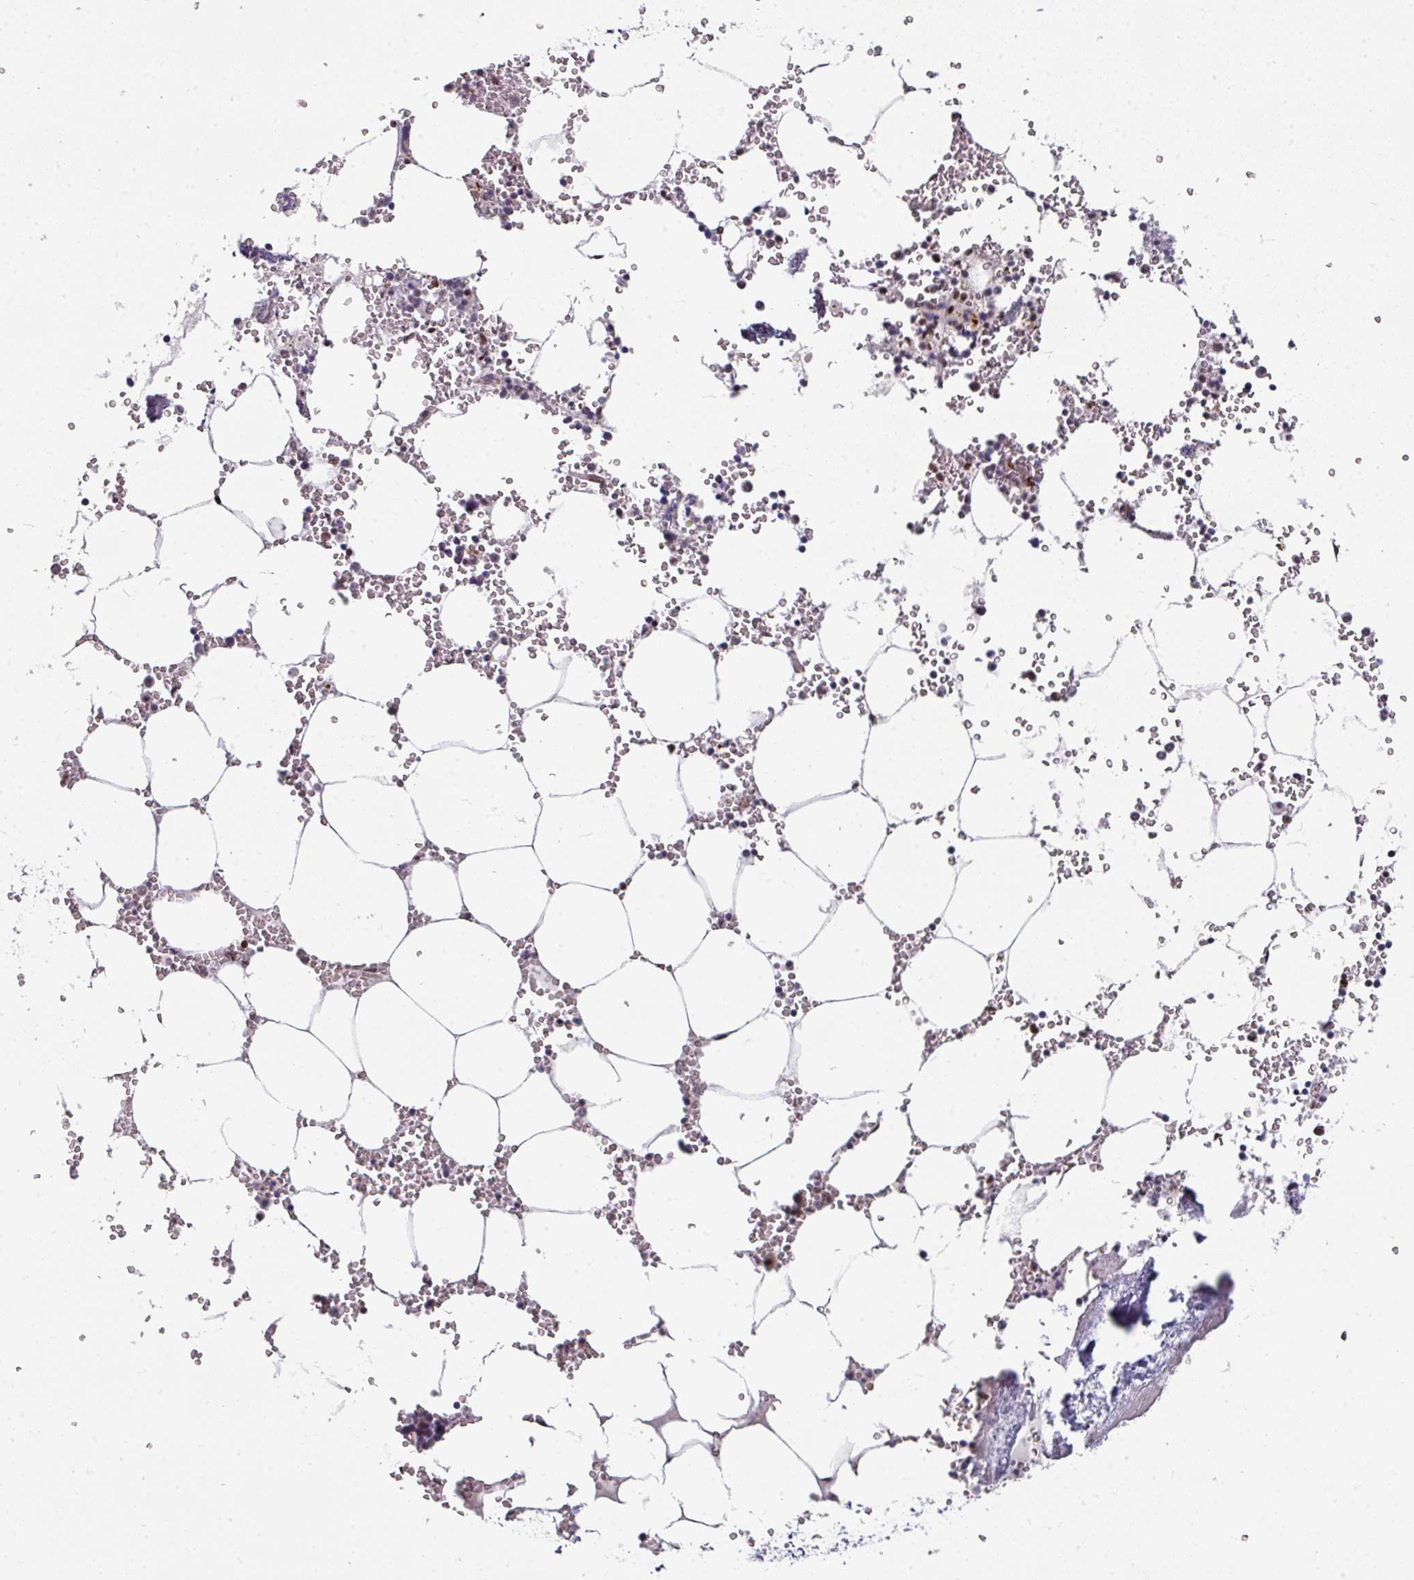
{"staining": {"intensity": "moderate", "quantity": "25%-75%", "location": "nuclear"}, "tissue": "bone marrow", "cell_type": "Hematopoietic cells", "image_type": "normal", "snomed": [{"axis": "morphology", "description": "Normal tissue, NOS"}, {"axis": "topography", "description": "Bone marrow"}], "caption": "Immunohistochemical staining of normal bone marrow exhibits medium levels of moderate nuclear expression in approximately 25%-75% of hematopoietic cells.", "gene": "ENSG00000283782", "patient": {"sex": "male", "age": 54}}